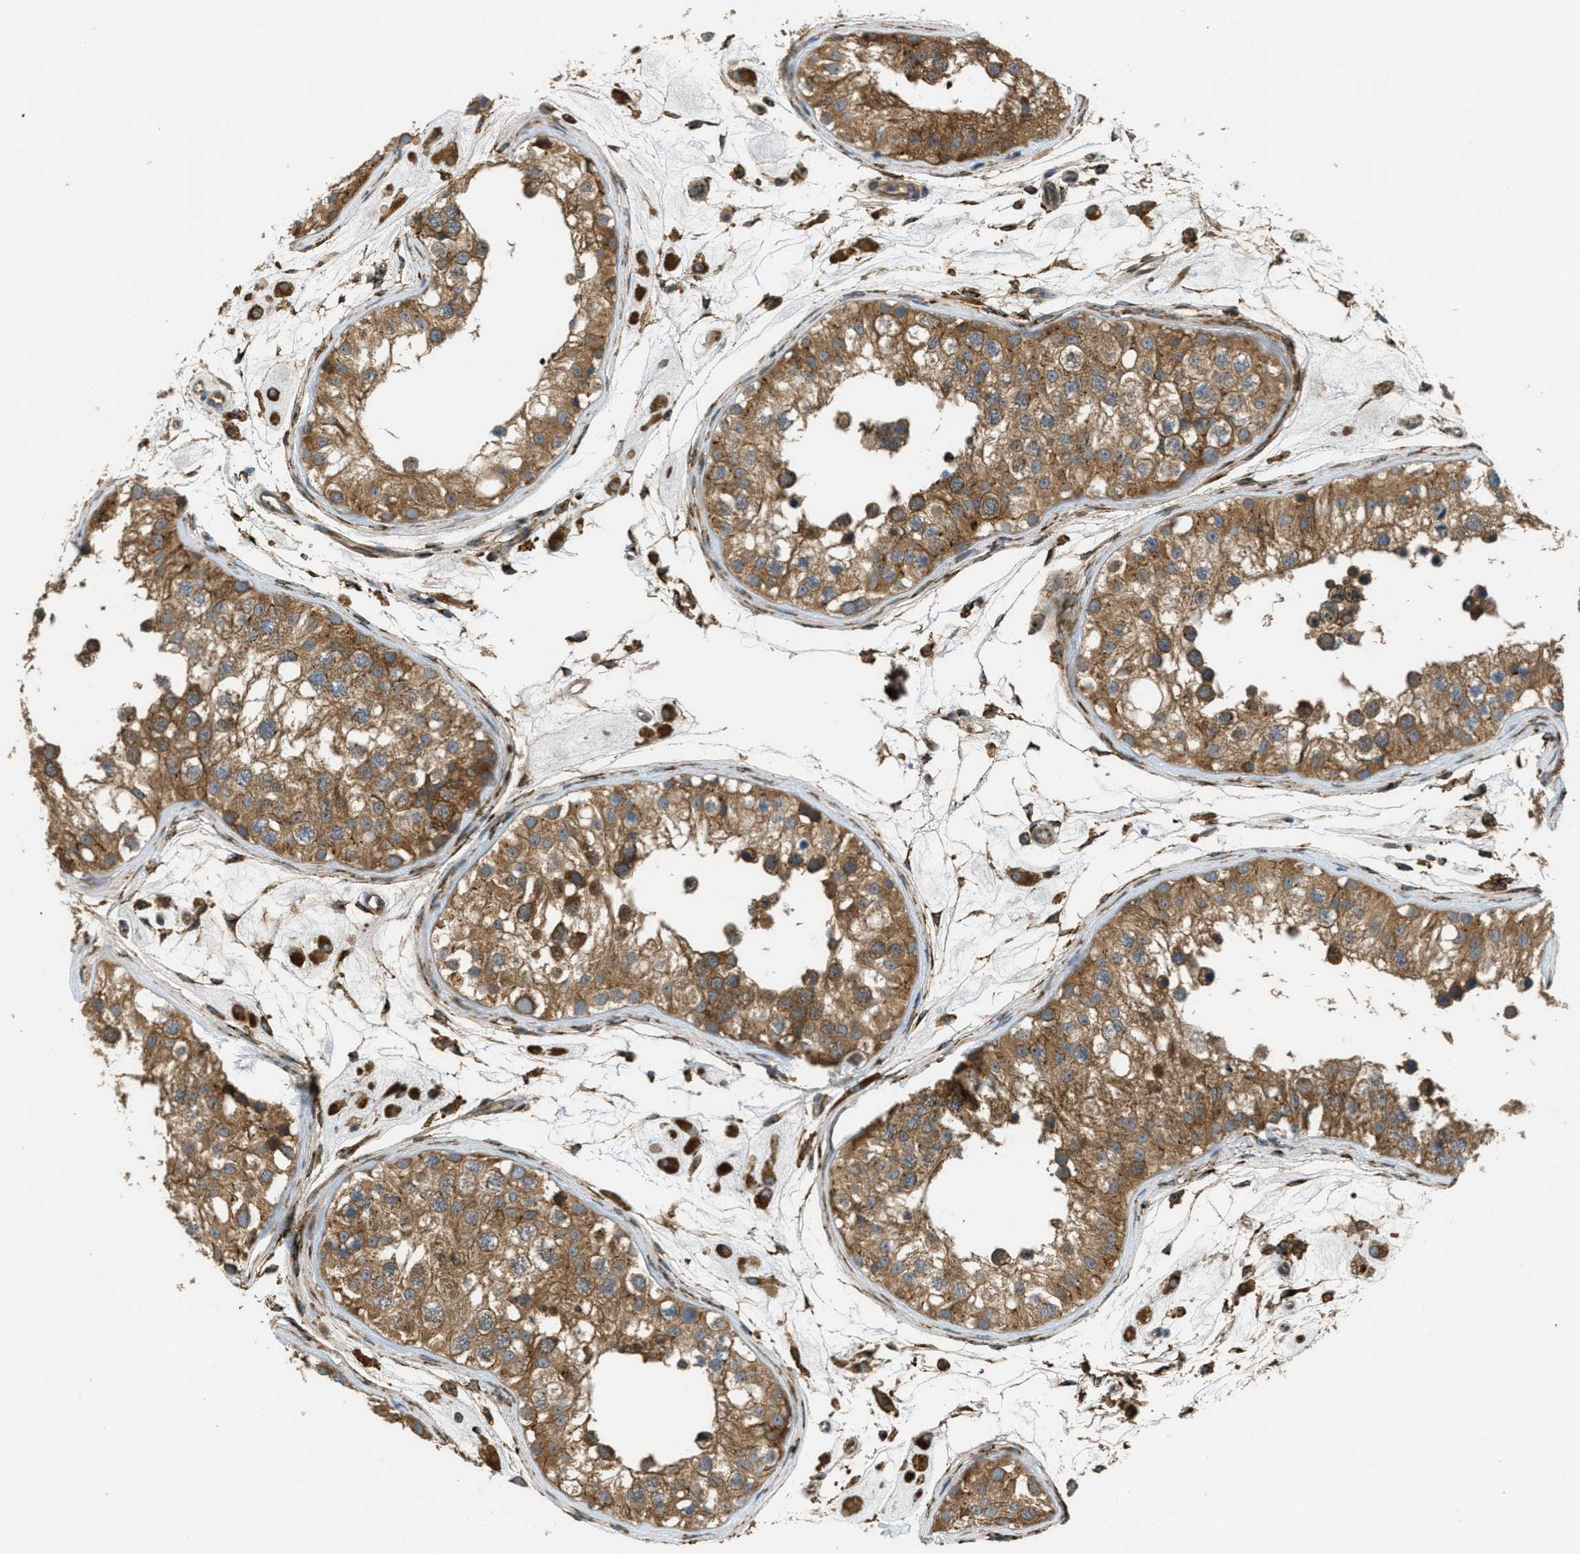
{"staining": {"intensity": "moderate", "quantity": ">75%", "location": "cytoplasmic/membranous"}, "tissue": "testis", "cell_type": "Cells in seminiferous ducts", "image_type": "normal", "snomed": [{"axis": "morphology", "description": "Normal tissue, NOS"}, {"axis": "morphology", "description": "Adenocarcinoma, metastatic, NOS"}, {"axis": "topography", "description": "Testis"}], "caption": "IHC staining of benign testis, which demonstrates medium levels of moderate cytoplasmic/membranous positivity in approximately >75% of cells in seminiferous ducts indicating moderate cytoplasmic/membranous protein expression. The staining was performed using DAB (brown) for protein detection and nuclei were counterstained in hematoxylin (blue).", "gene": "PCDH18", "patient": {"sex": "male", "age": 26}}